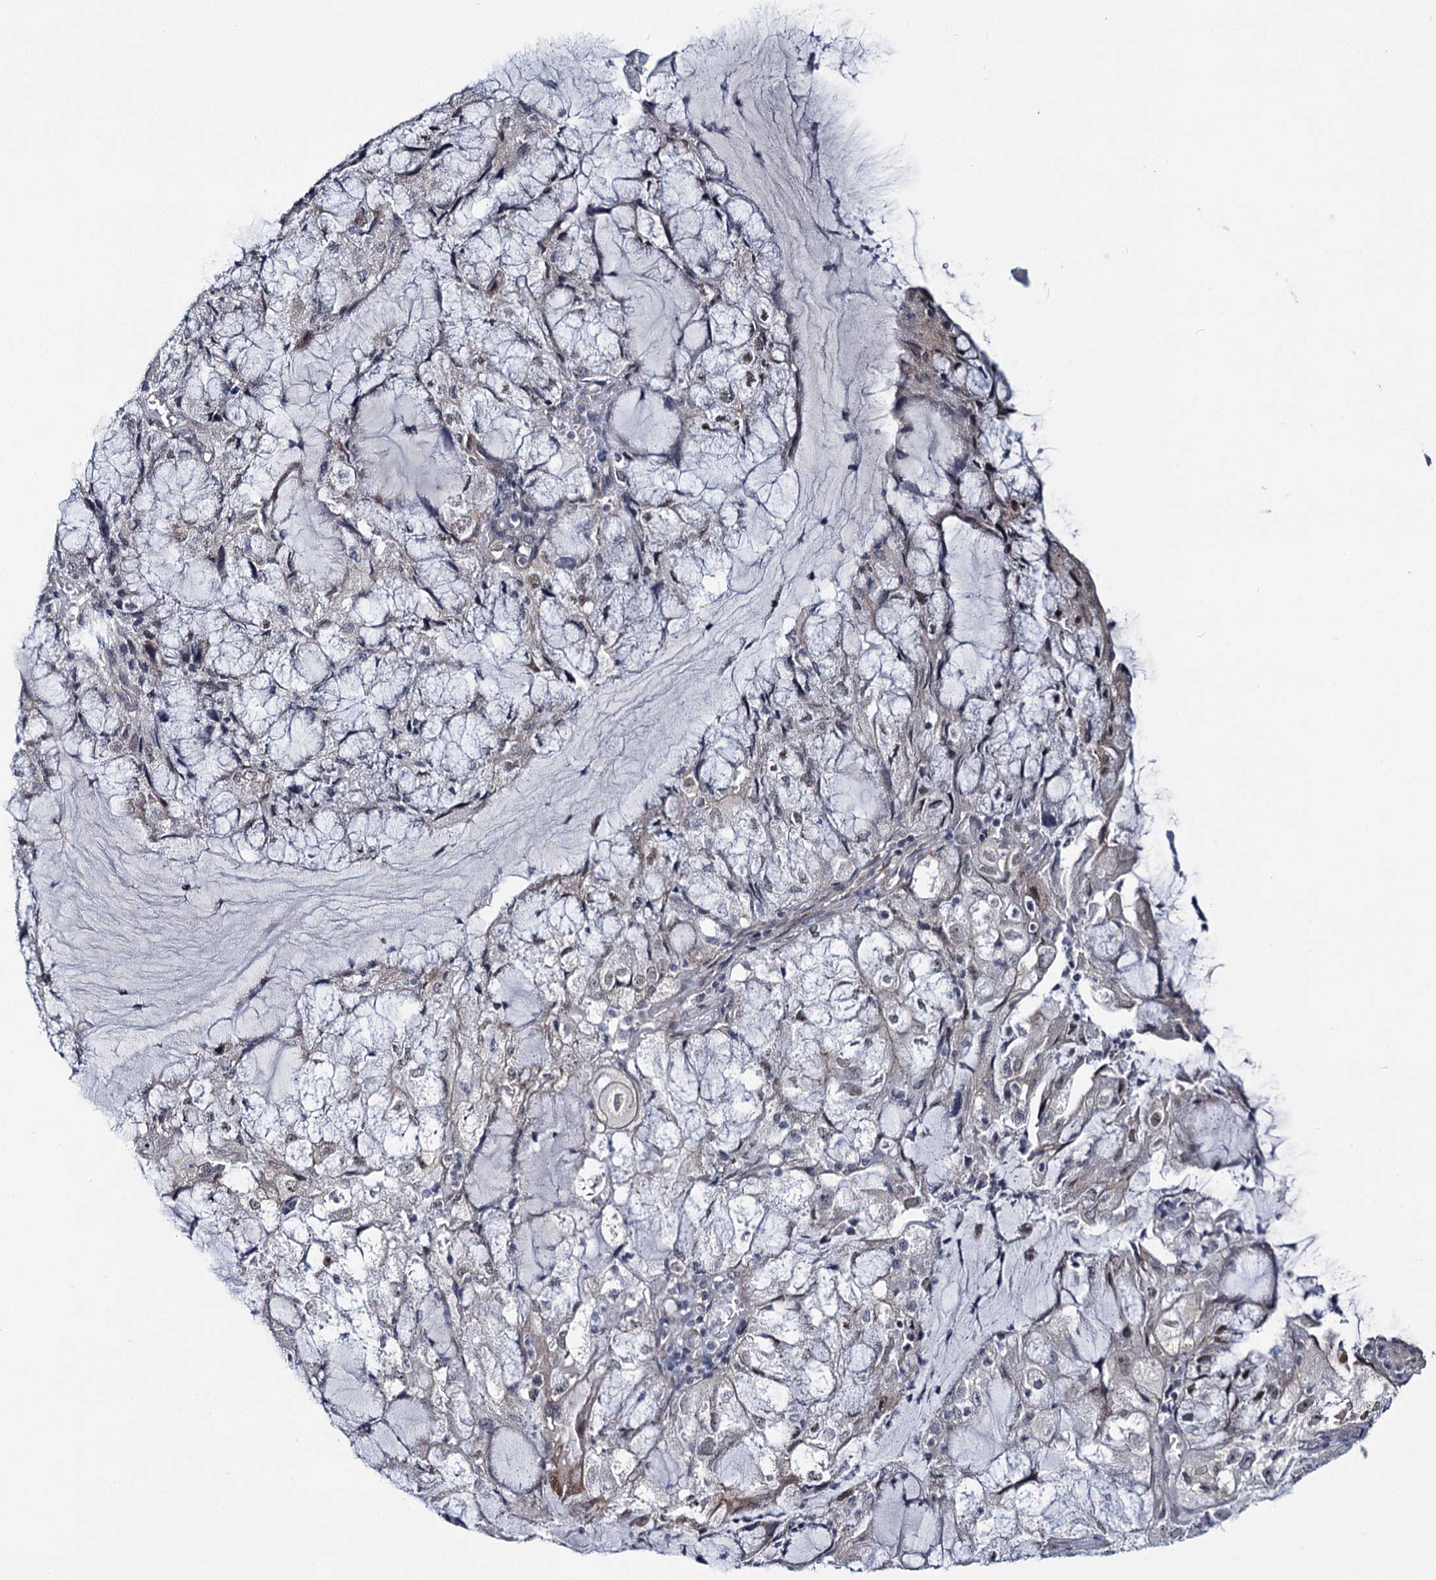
{"staining": {"intensity": "negative", "quantity": "none", "location": "none"}, "tissue": "endometrial cancer", "cell_type": "Tumor cells", "image_type": "cancer", "snomed": [{"axis": "morphology", "description": "Adenocarcinoma, NOS"}, {"axis": "topography", "description": "Endometrium"}], "caption": "Immunohistochemistry of endometrial adenocarcinoma displays no positivity in tumor cells.", "gene": "MBLAC2", "patient": {"sex": "female", "age": 81}}